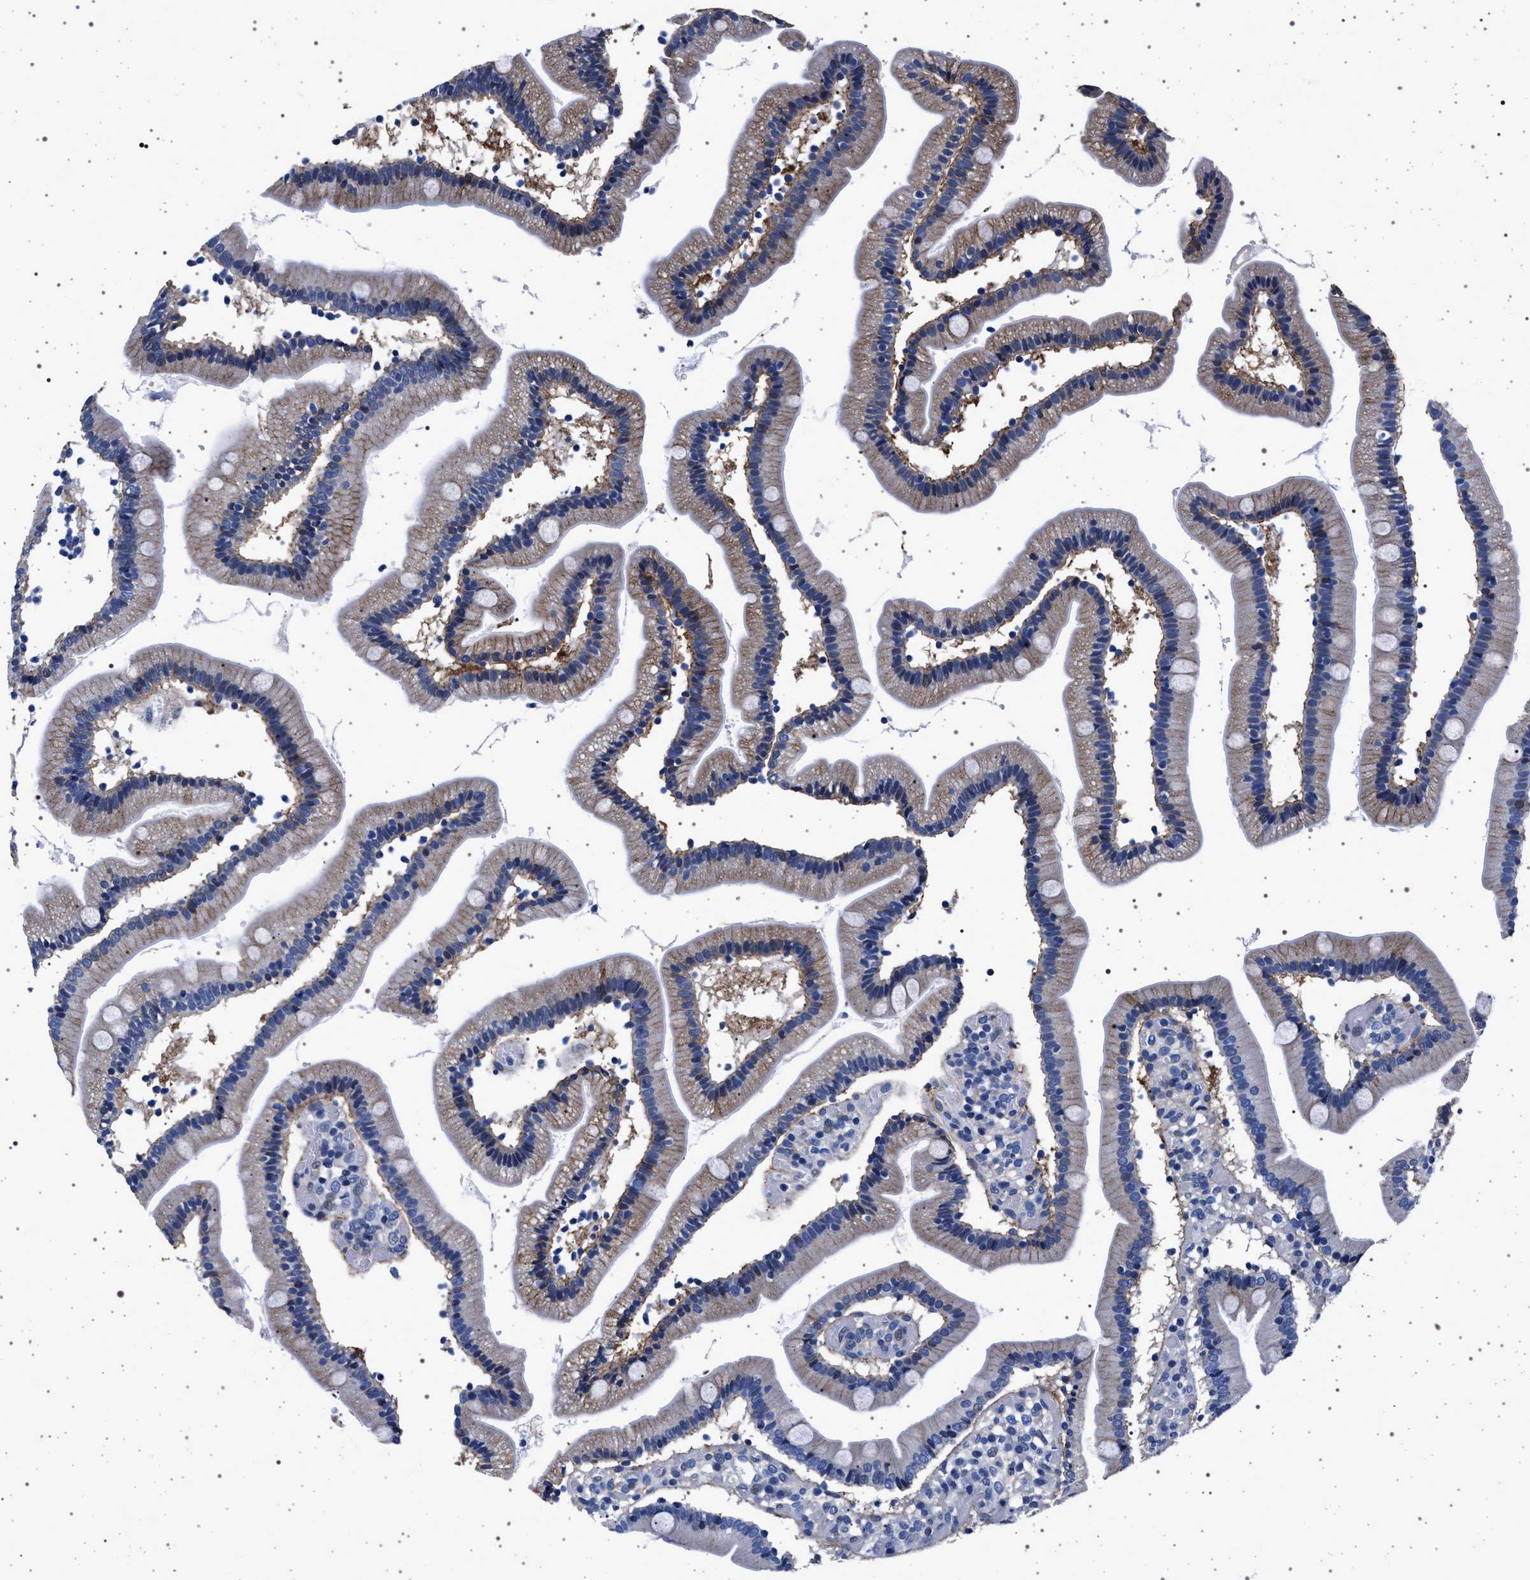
{"staining": {"intensity": "moderate", "quantity": "25%-75%", "location": "cytoplasmic/membranous"}, "tissue": "duodenum", "cell_type": "Glandular cells", "image_type": "normal", "snomed": [{"axis": "morphology", "description": "Normal tissue, NOS"}, {"axis": "topography", "description": "Duodenum"}], "caption": "Immunohistochemistry histopathology image of benign human duodenum stained for a protein (brown), which displays medium levels of moderate cytoplasmic/membranous expression in approximately 25%-75% of glandular cells.", "gene": "SLC9A1", "patient": {"sex": "male", "age": 66}}